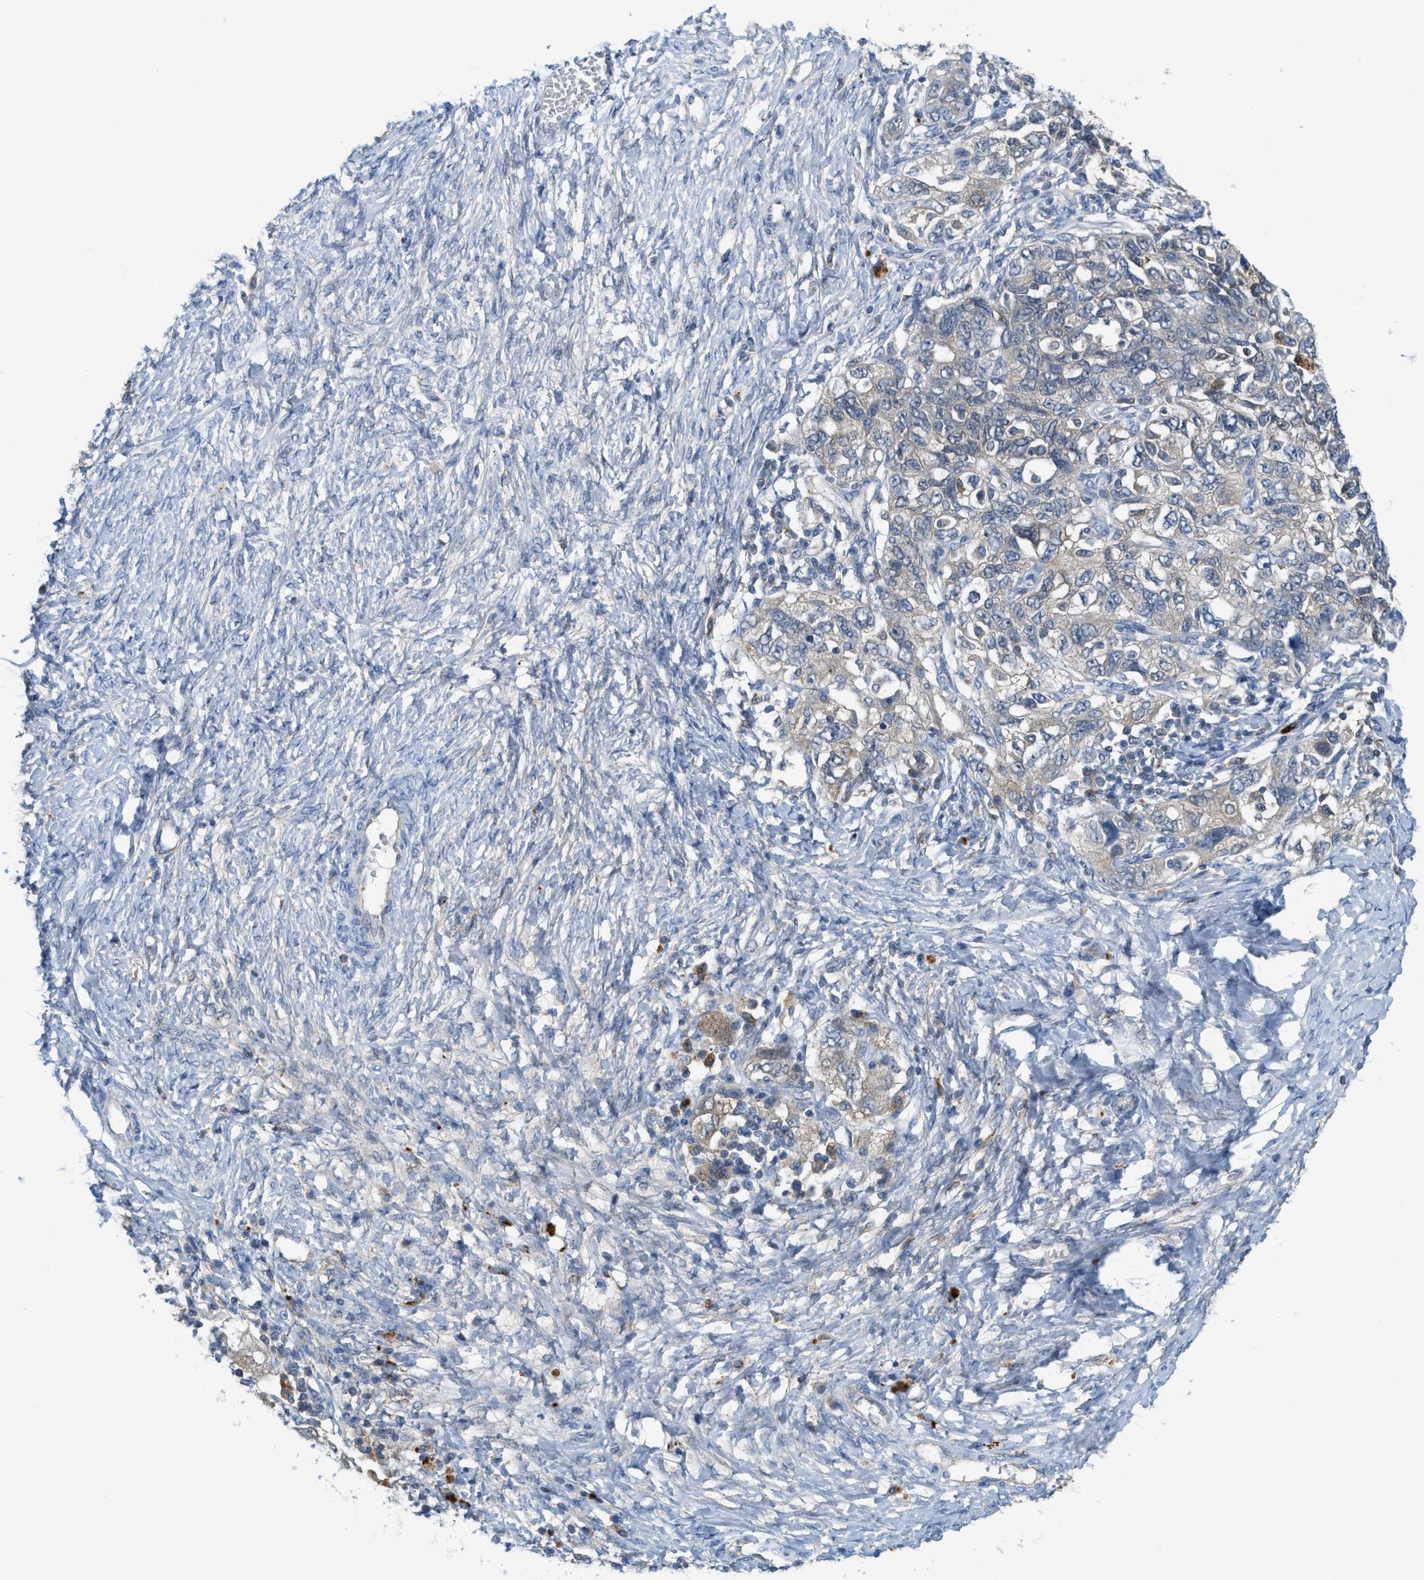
{"staining": {"intensity": "weak", "quantity": ">75%", "location": "cytoplasmic/membranous"}, "tissue": "ovarian cancer", "cell_type": "Tumor cells", "image_type": "cancer", "snomed": [{"axis": "morphology", "description": "Carcinoma, NOS"}, {"axis": "morphology", "description": "Cystadenocarcinoma, serous, NOS"}, {"axis": "topography", "description": "Ovary"}], "caption": "Human carcinoma (ovarian) stained for a protein (brown) displays weak cytoplasmic/membranous positive expression in approximately >75% of tumor cells.", "gene": "CSTB", "patient": {"sex": "female", "age": 69}}